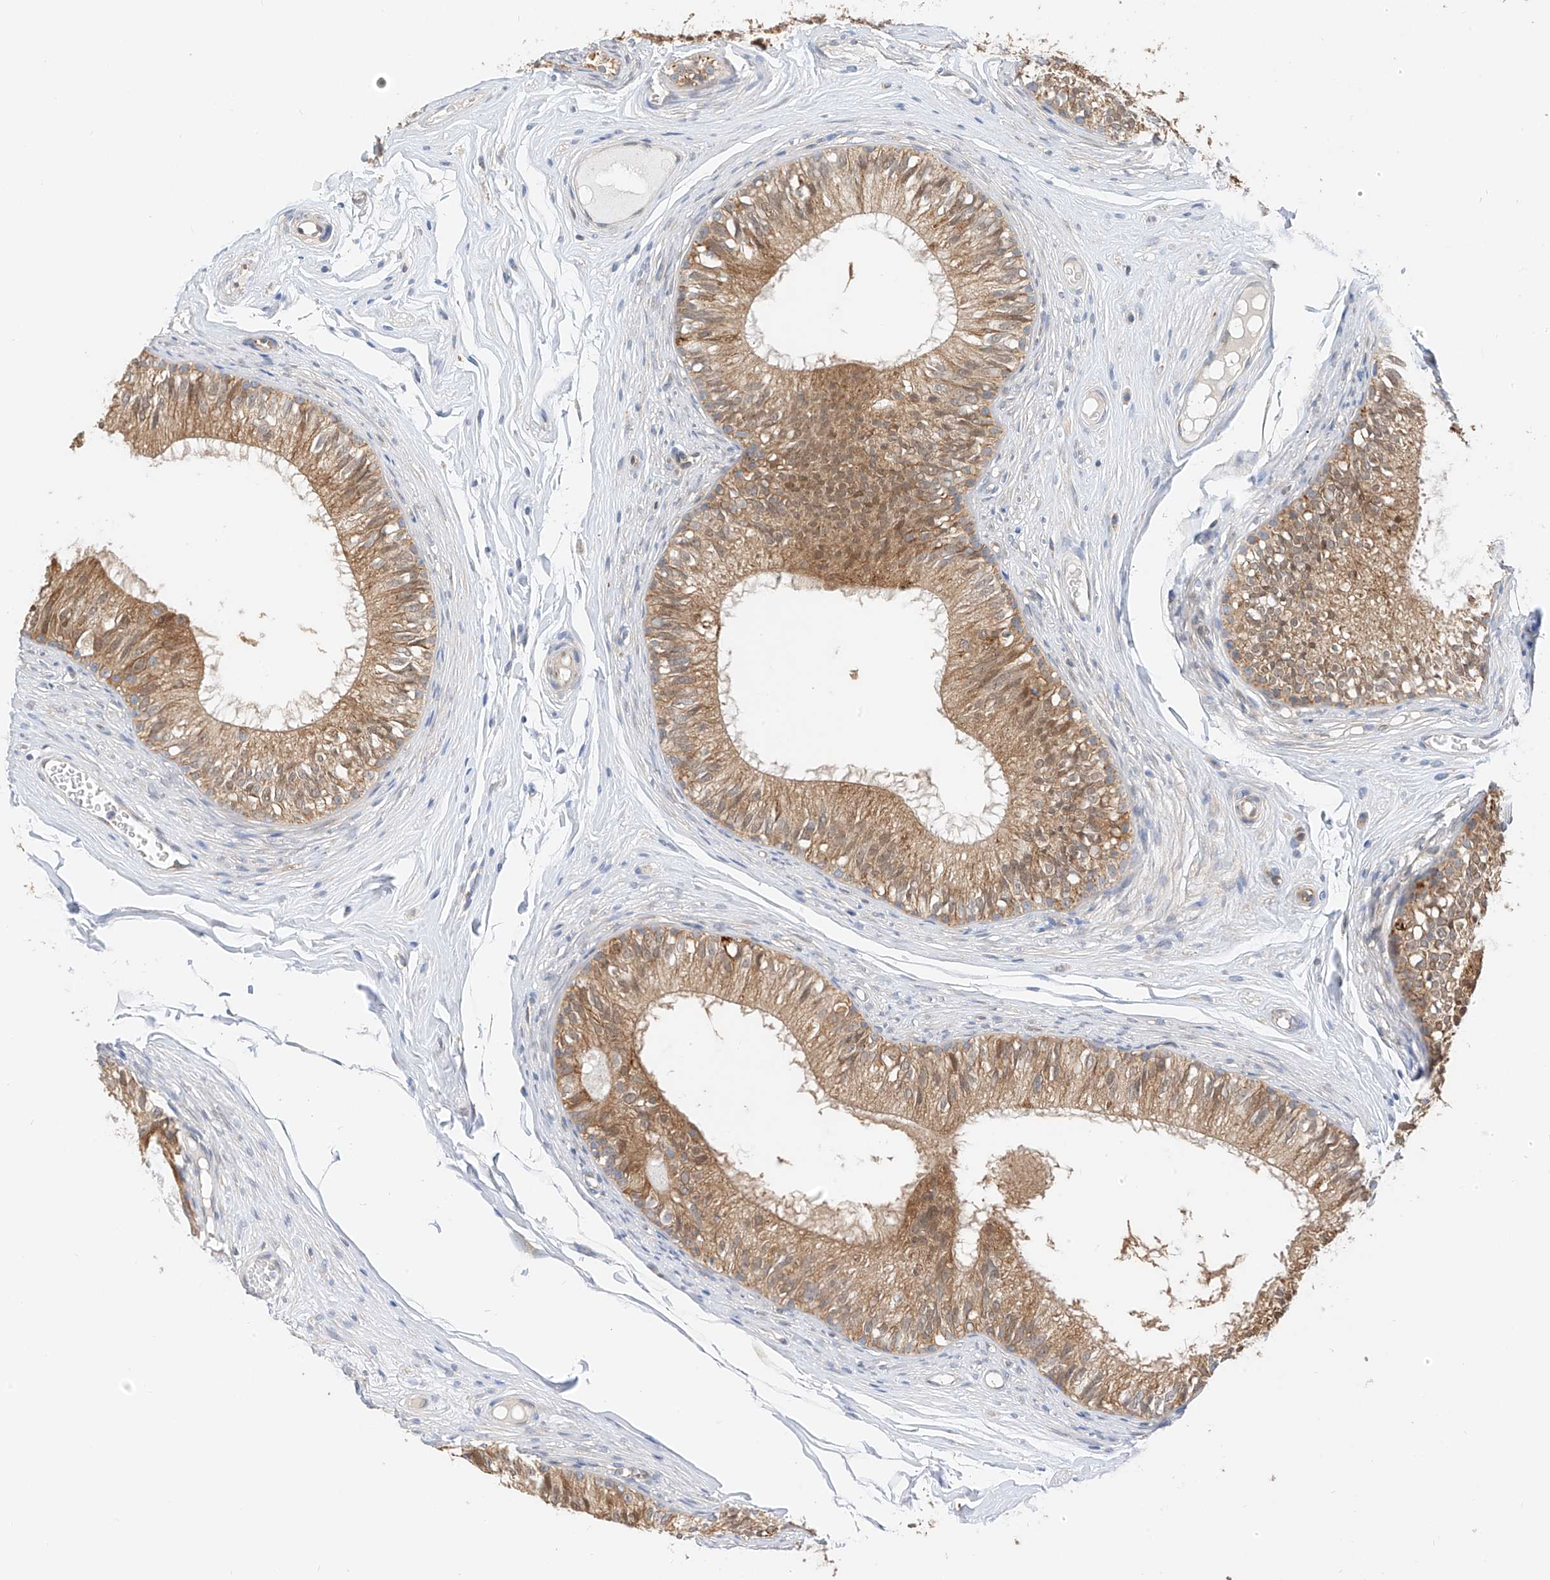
{"staining": {"intensity": "moderate", "quantity": ">75%", "location": "cytoplasmic/membranous"}, "tissue": "epididymis", "cell_type": "Glandular cells", "image_type": "normal", "snomed": [{"axis": "morphology", "description": "Normal tissue, NOS"}, {"axis": "morphology", "description": "Seminoma in situ"}, {"axis": "topography", "description": "Testis"}, {"axis": "topography", "description": "Epididymis"}], "caption": "Moderate cytoplasmic/membranous staining for a protein is seen in about >75% of glandular cells of normal epididymis using immunohistochemistry (IHC).", "gene": "PPA2", "patient": {"sex": "male", "age": 28}}